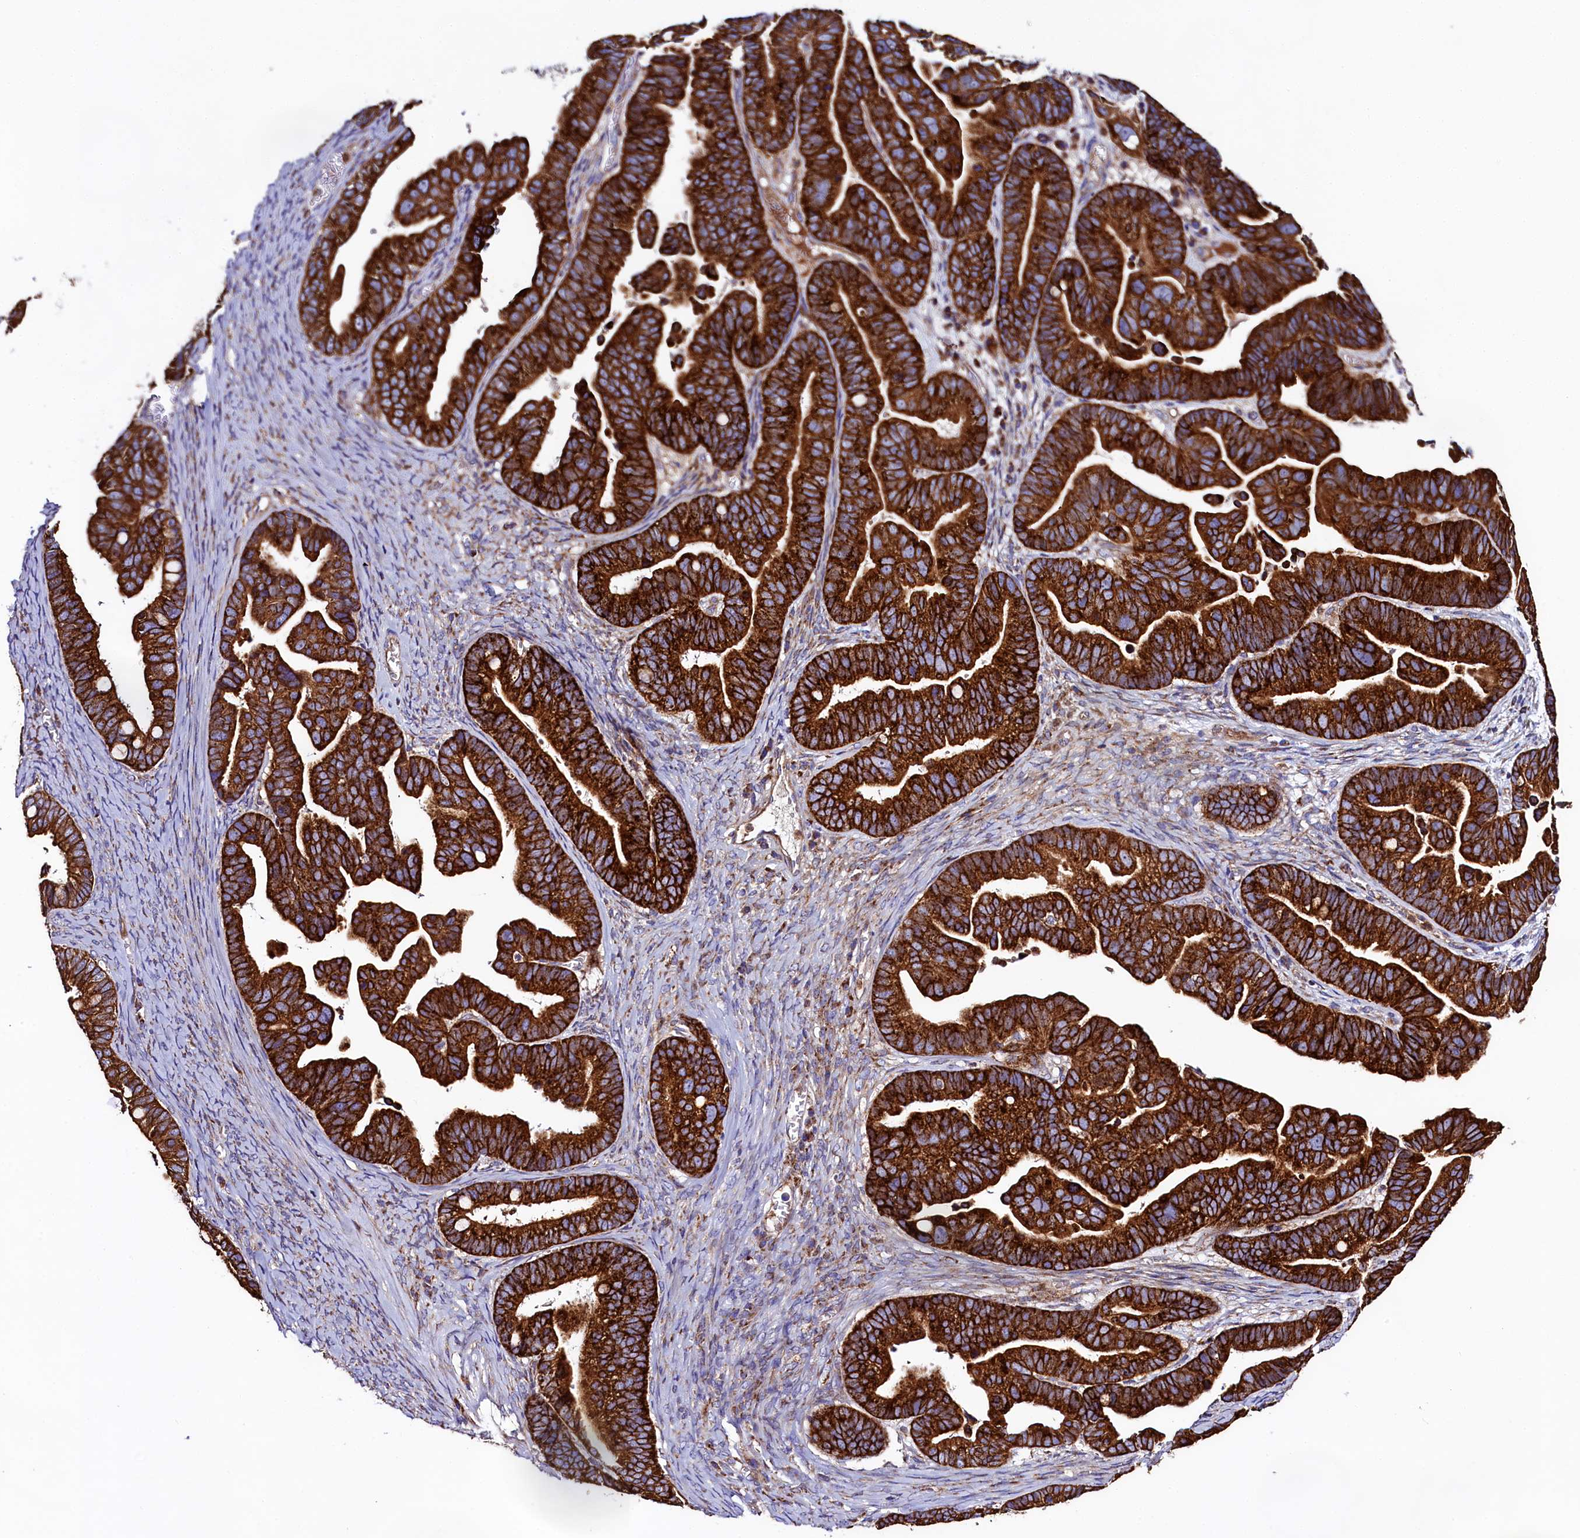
{"staining": {"intensity": "strong", "quantity": ">75%", "location": "cytoplasmic/membranous"}, "tissue": "ovarian cancer", "cell_type": "Tumor cells", "image_type": "cancer", "snomed": [{"axis": "morphology", "description": "Cystadenocarcinoma, serous, NOS"}, {"axis": "topography", "description": "Ovary"}], "caption": "A brown stain shows strong cytoplasmic/membranous staining of a protein in human ovarian serous cystadenocarcinoma tumor cells.", "gene": "CLYBL", "patient": {"sex": "female", "age": 56}}